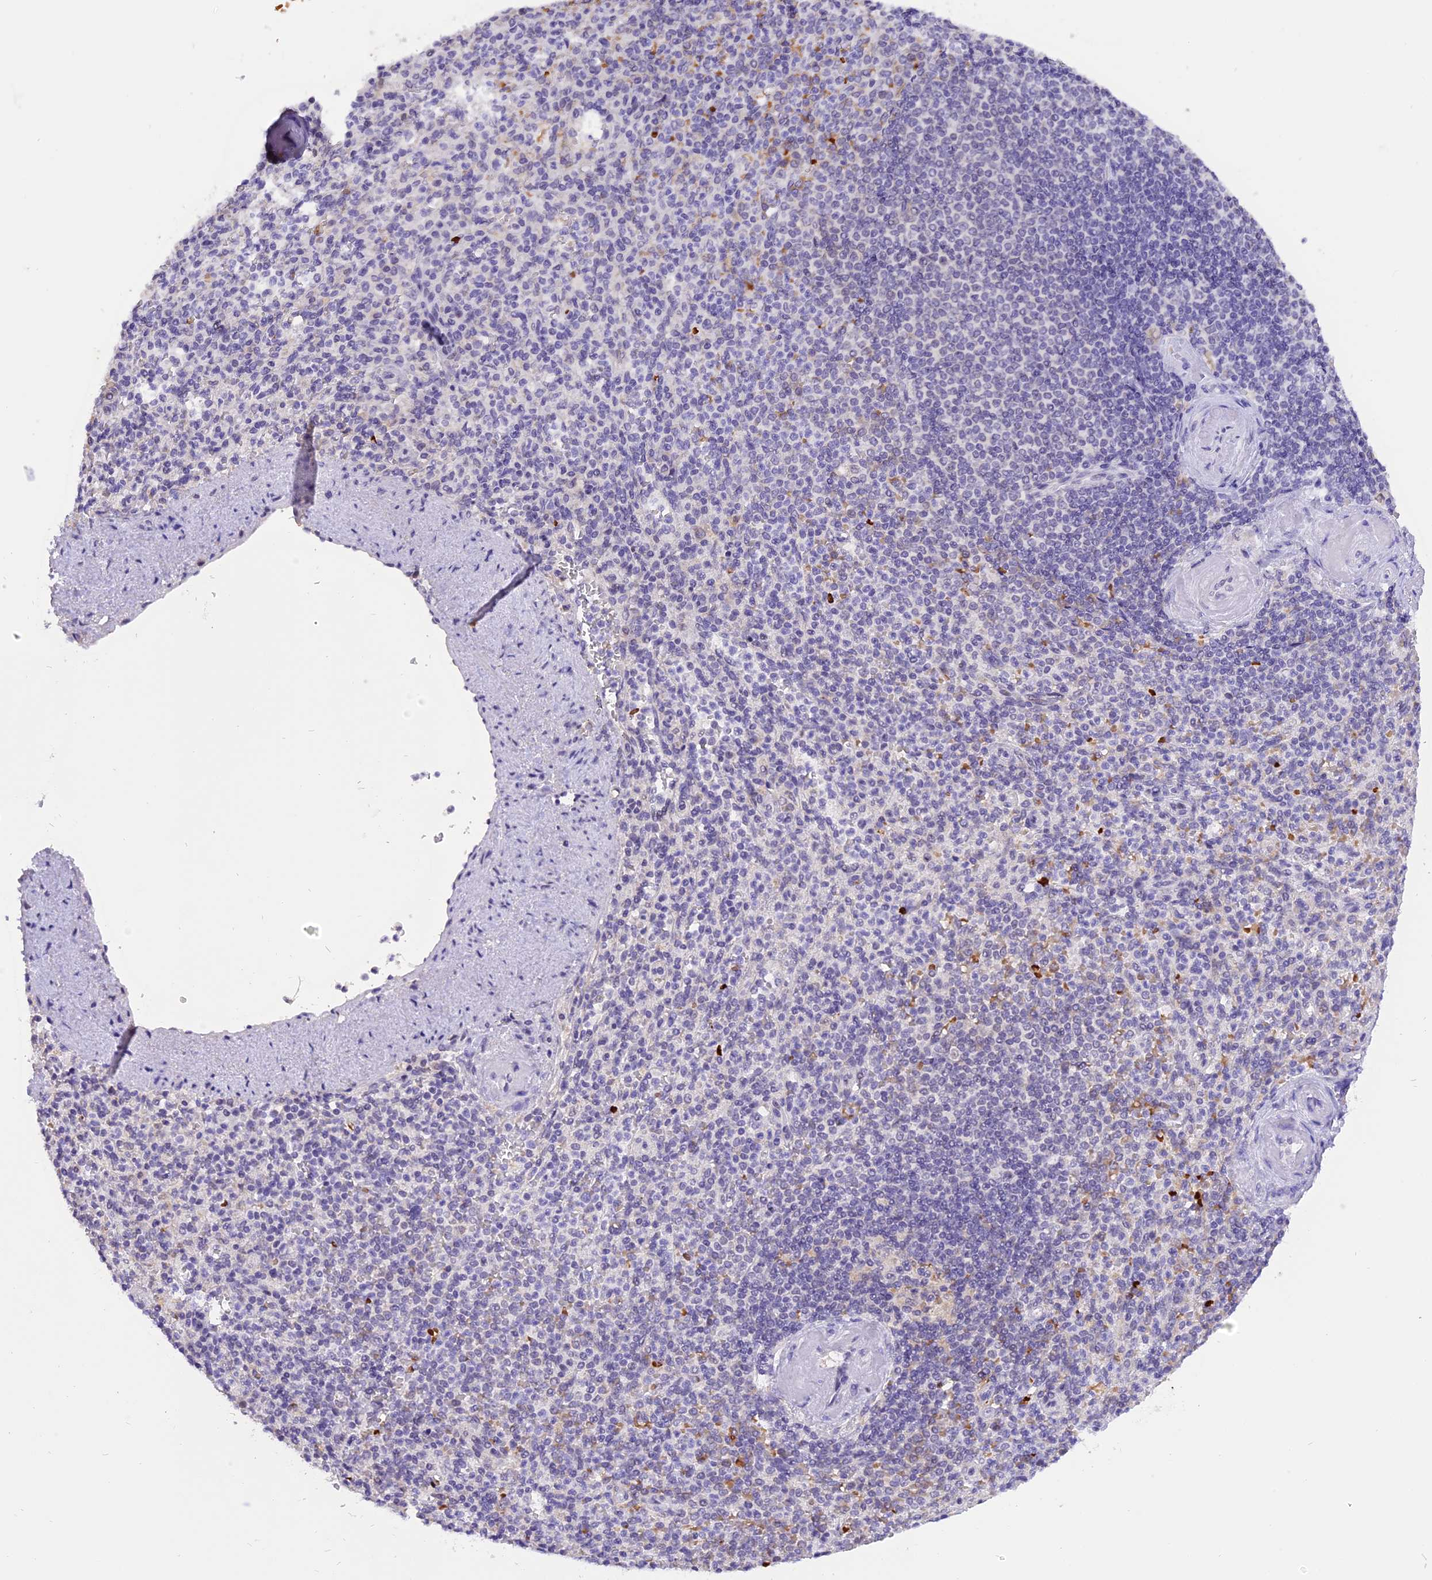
{"staining": {"intensity": "negative", "quantity": "none", "location": "none"}, "tissue": "spleen", "cell_type": "Cells in red pulp", "image_type": "normal", "snomed": [{"axis": "morphology", "description": "Normal tissue, NOS"}, {"axis": "topography", "description": "Spleen"}], "caption": "High magnification brightfield microscopy of benign spleen stained with DAB (brown) and counterstained with hematoxylin (blue): cells in red pulp show no significant staining. (Brightfield microscopy of DAB (3,3'-diaminobenzidine) IHC at high magnification).", "gene": "AHSP", "patient": {"sex": "female", "age": 74}}